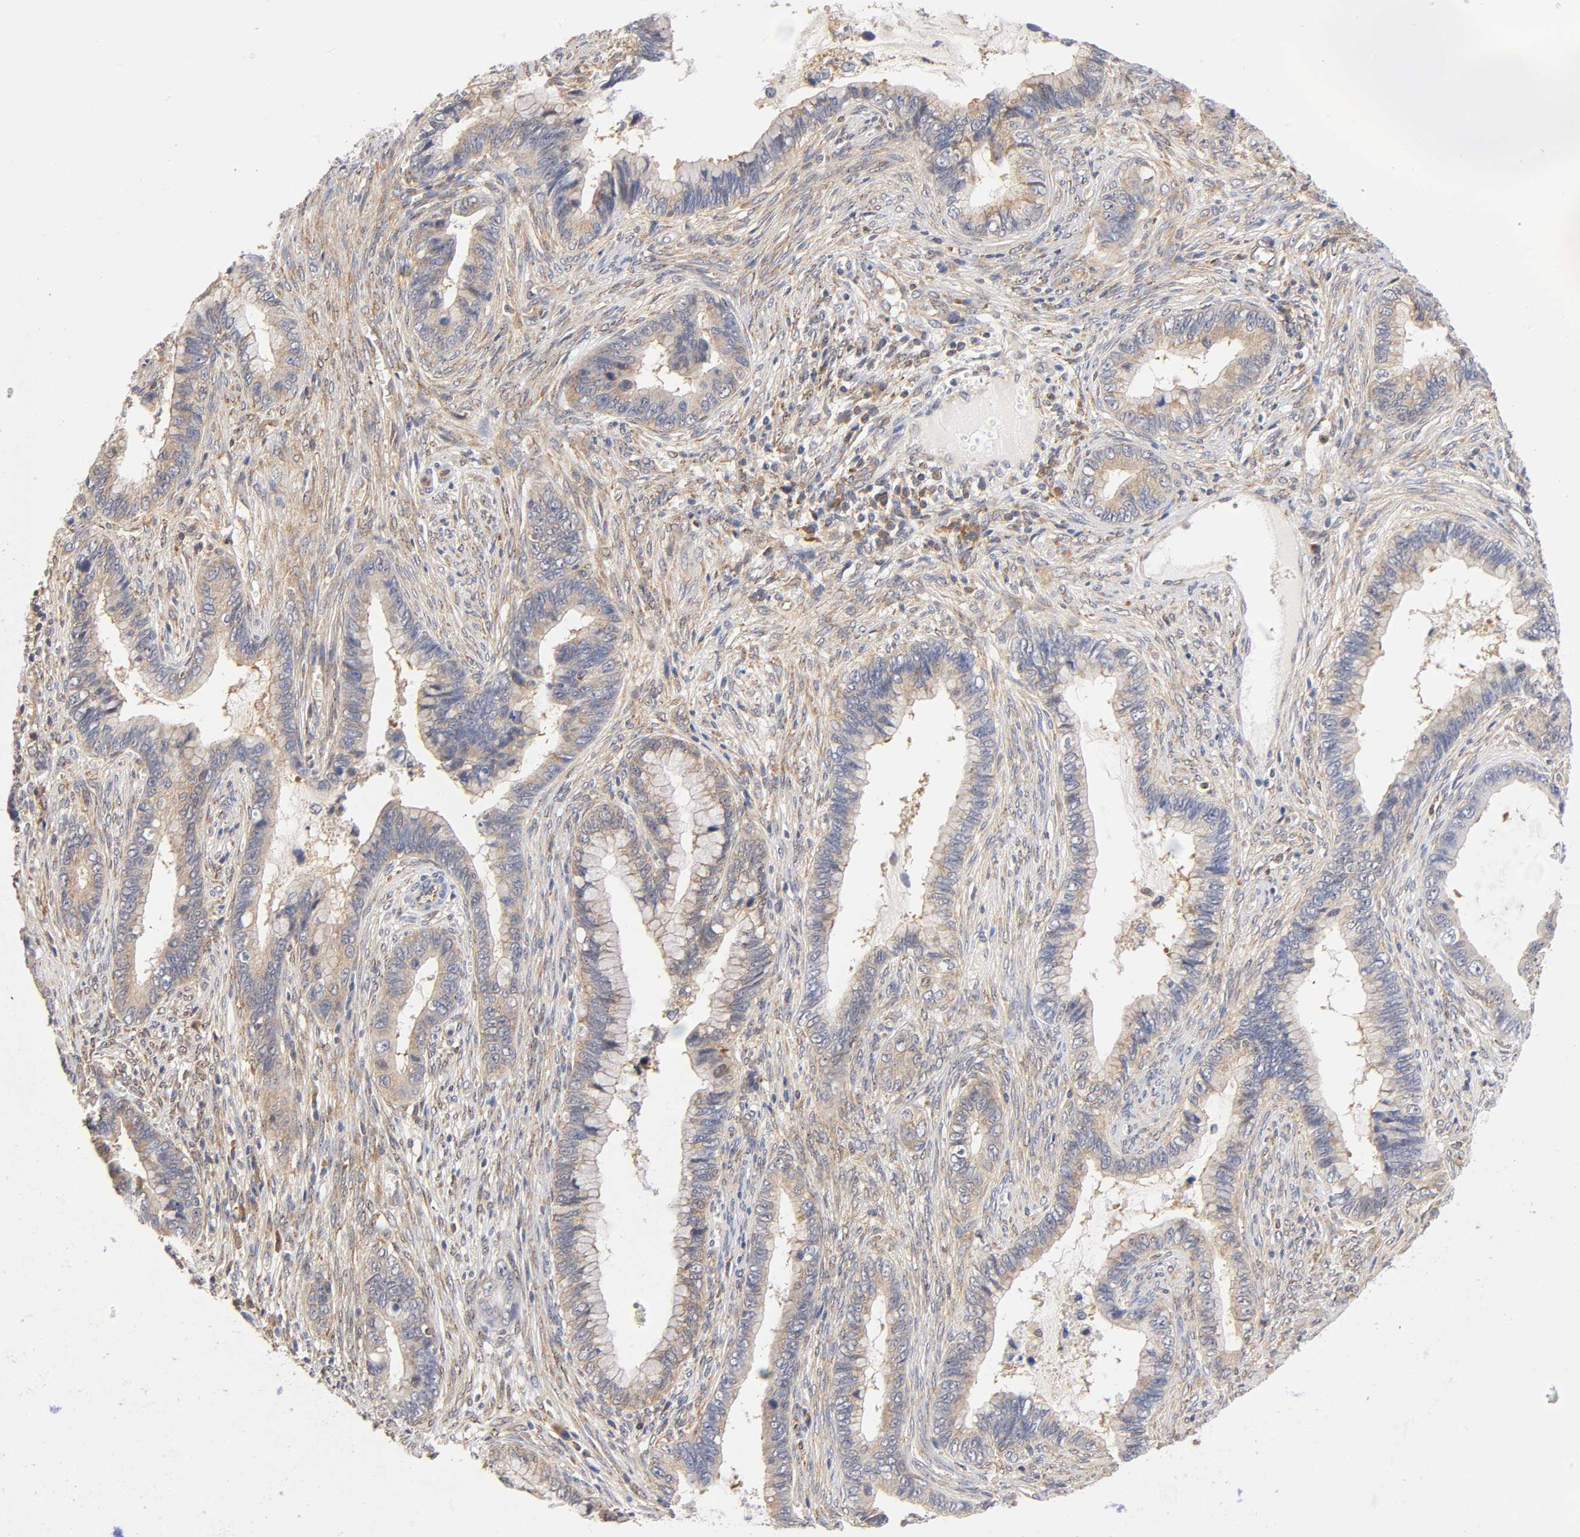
{"staining": {"intensity": "weak", "quantity": "25%-75%", "location": "cytoplasmic/membranous"}, "tissue": "cervical cancer", "cell_type": "Tumor cells", "image_type": "cancer", "snomed": [{"axis": "morphology", "description": "Adenocarcinoma, NOS"}, {"axis": "topography", "description": "Cervix"}], "caption": "IHC (DAB) staining of human cervical adenocarcinoma shows weak cytoplasmic/membranous protein staining in about 25%-75% of tumor cells.", "gene": "PAFAH1B1", "patient": {"sex": "female", "age": 44}}